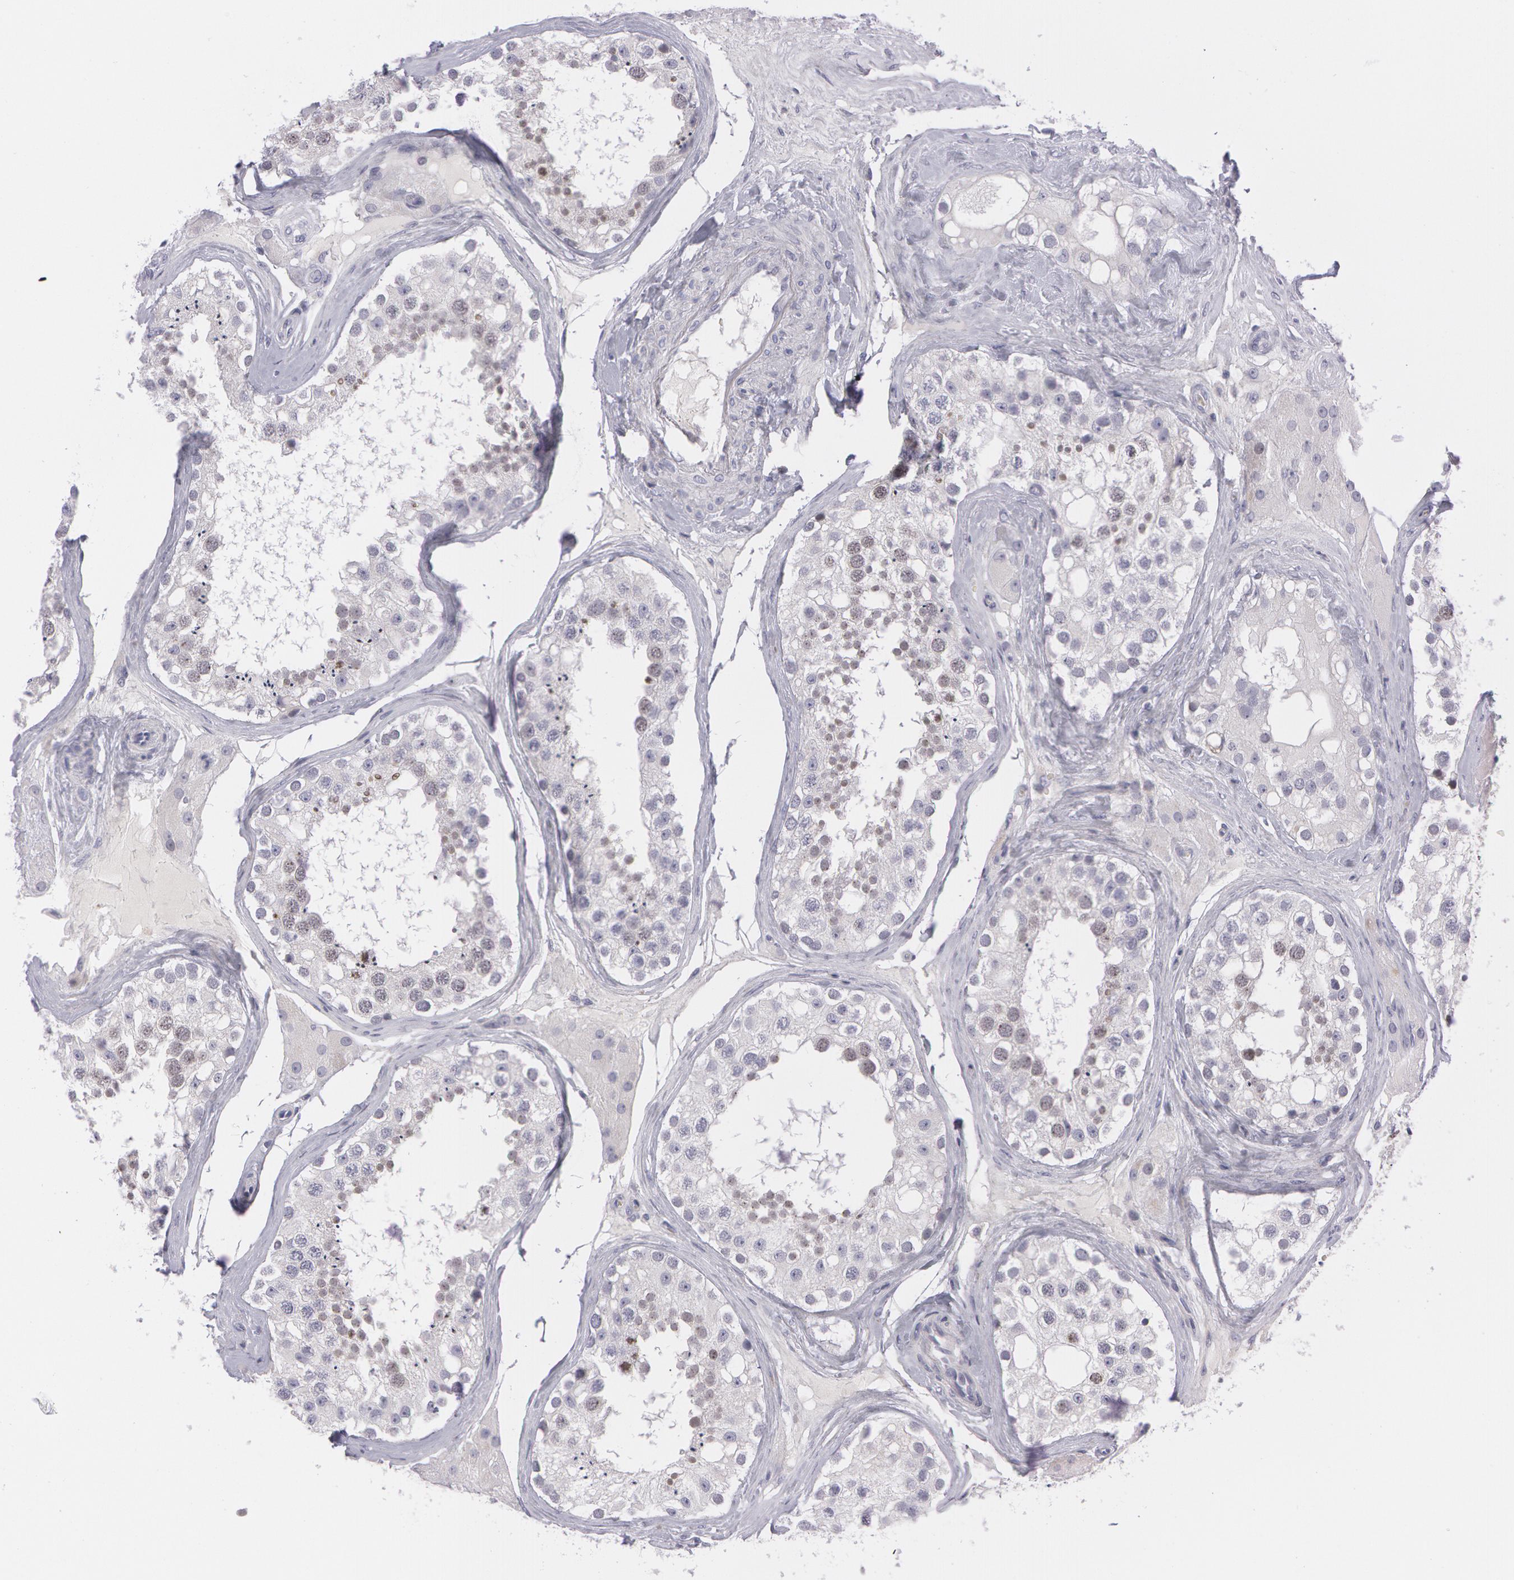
{"staining": {"intensity": "weak", "quantity": "<25%", "location": "nuclear"}, "tissue": "testis", "cell_type": "Cells in seminiferous ducts", "image_type": "normal", "snomed": [{"axis": "morphology", "description": "Normal tissue, NOS"}, {"axis": "topography", "description": "Testis"}], "caption": "Human testis stained for a protein using immunohistochemistry reveals no expression in cells in seminiferous ducts.", "gene": "IL1RN", "patient": {"sex": "male", "age": 68}}